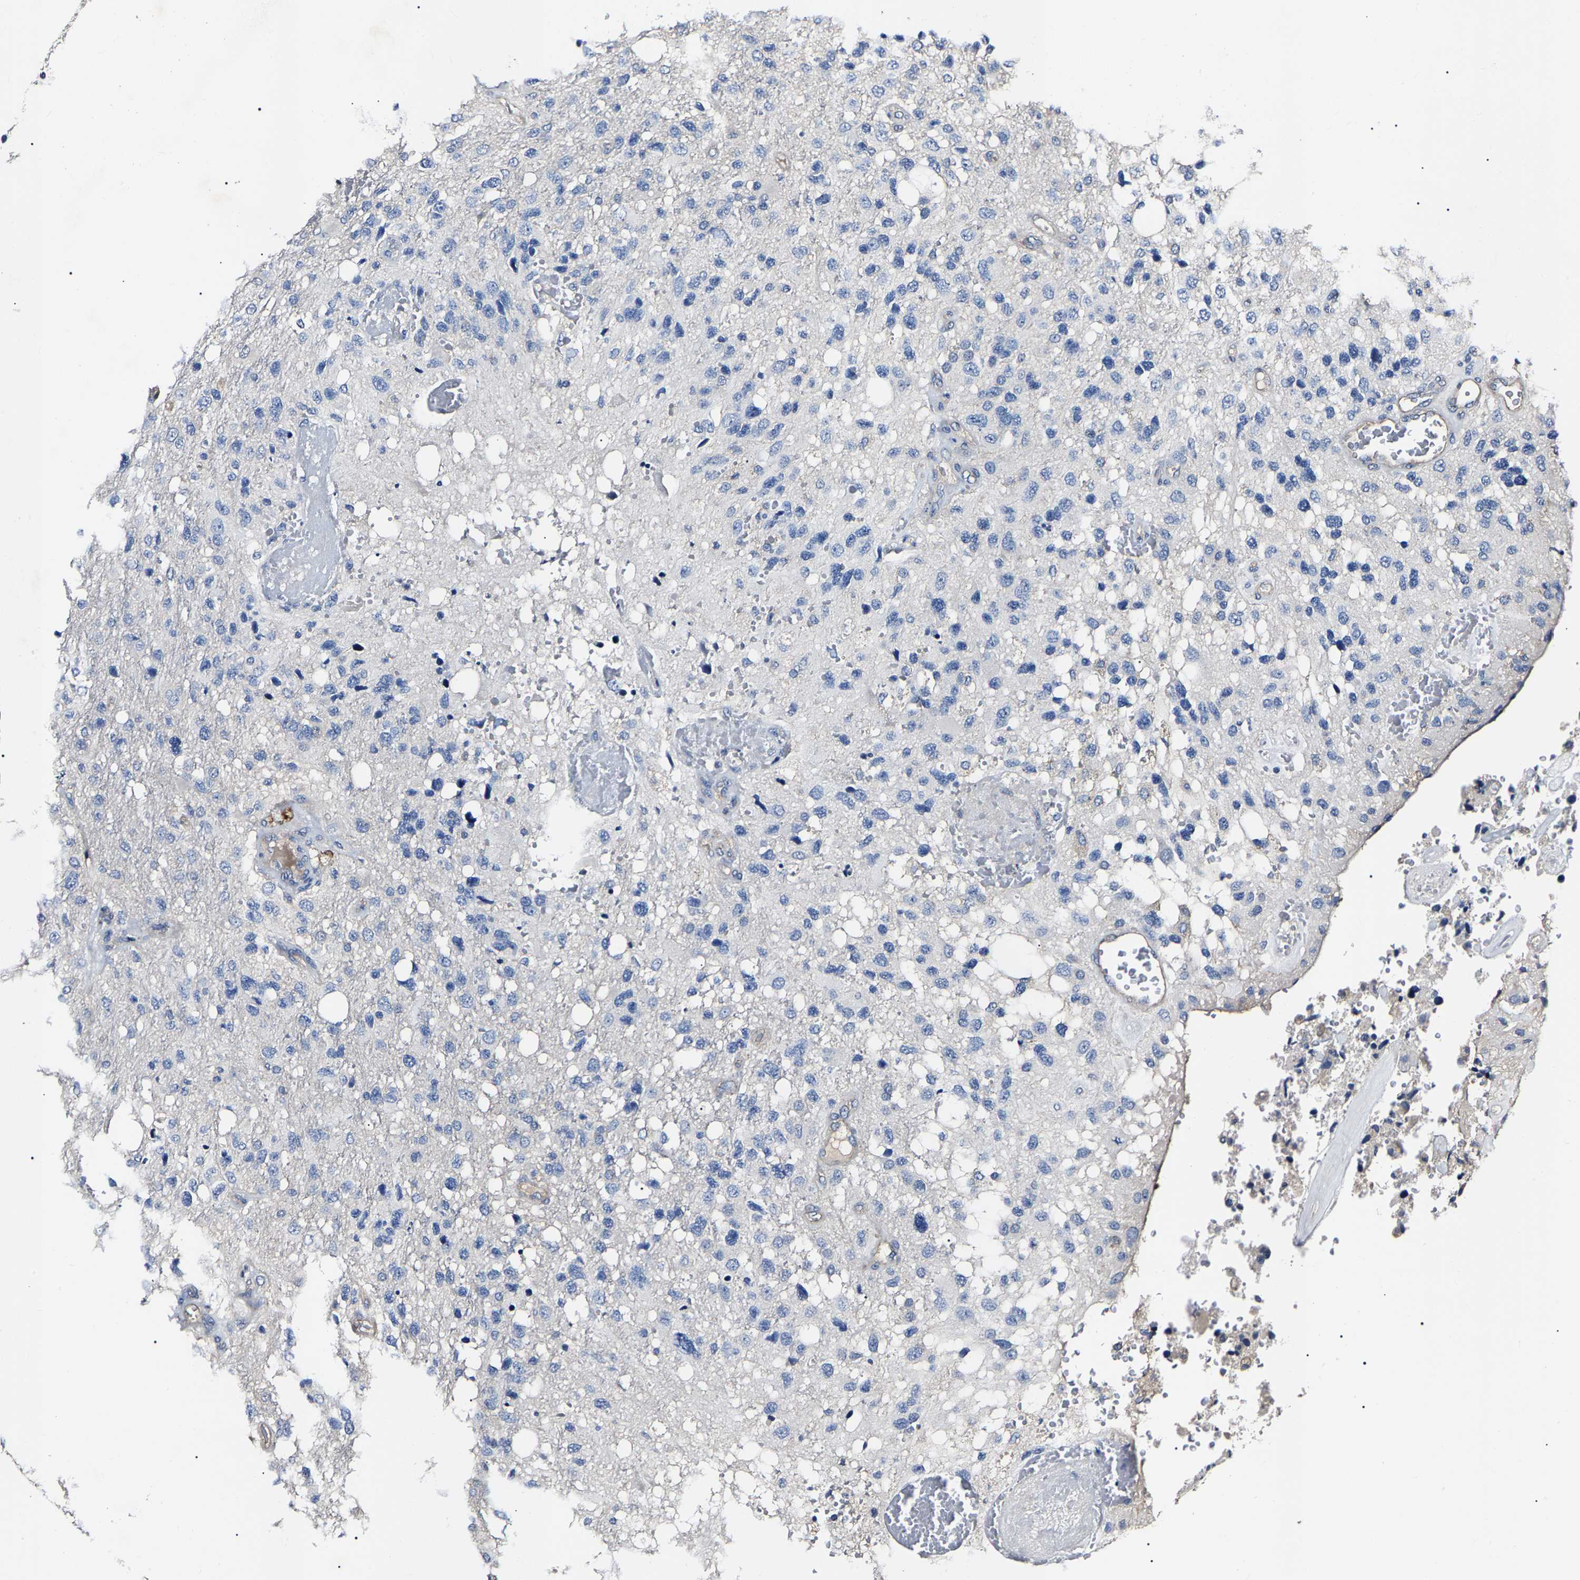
{"staining": {"intensity": "negative", "quantity": "none", "location": "none"}, "tissue": "glioma", "cell_type": "Tumor cells", "image_type": "cancer", "snomed": [{"axis": "morphology", "description": "Glioma, malignant, High grade"}, {"axis": "topography", "description": "Brain"}], "caption": "A high-resolution histopathology image shows immunohistochemistry staining of glioma, which reveals no significant positivity in tumor cells.", "gene": "KLHL42", "patient": {"sex": "female", "age": 58}}